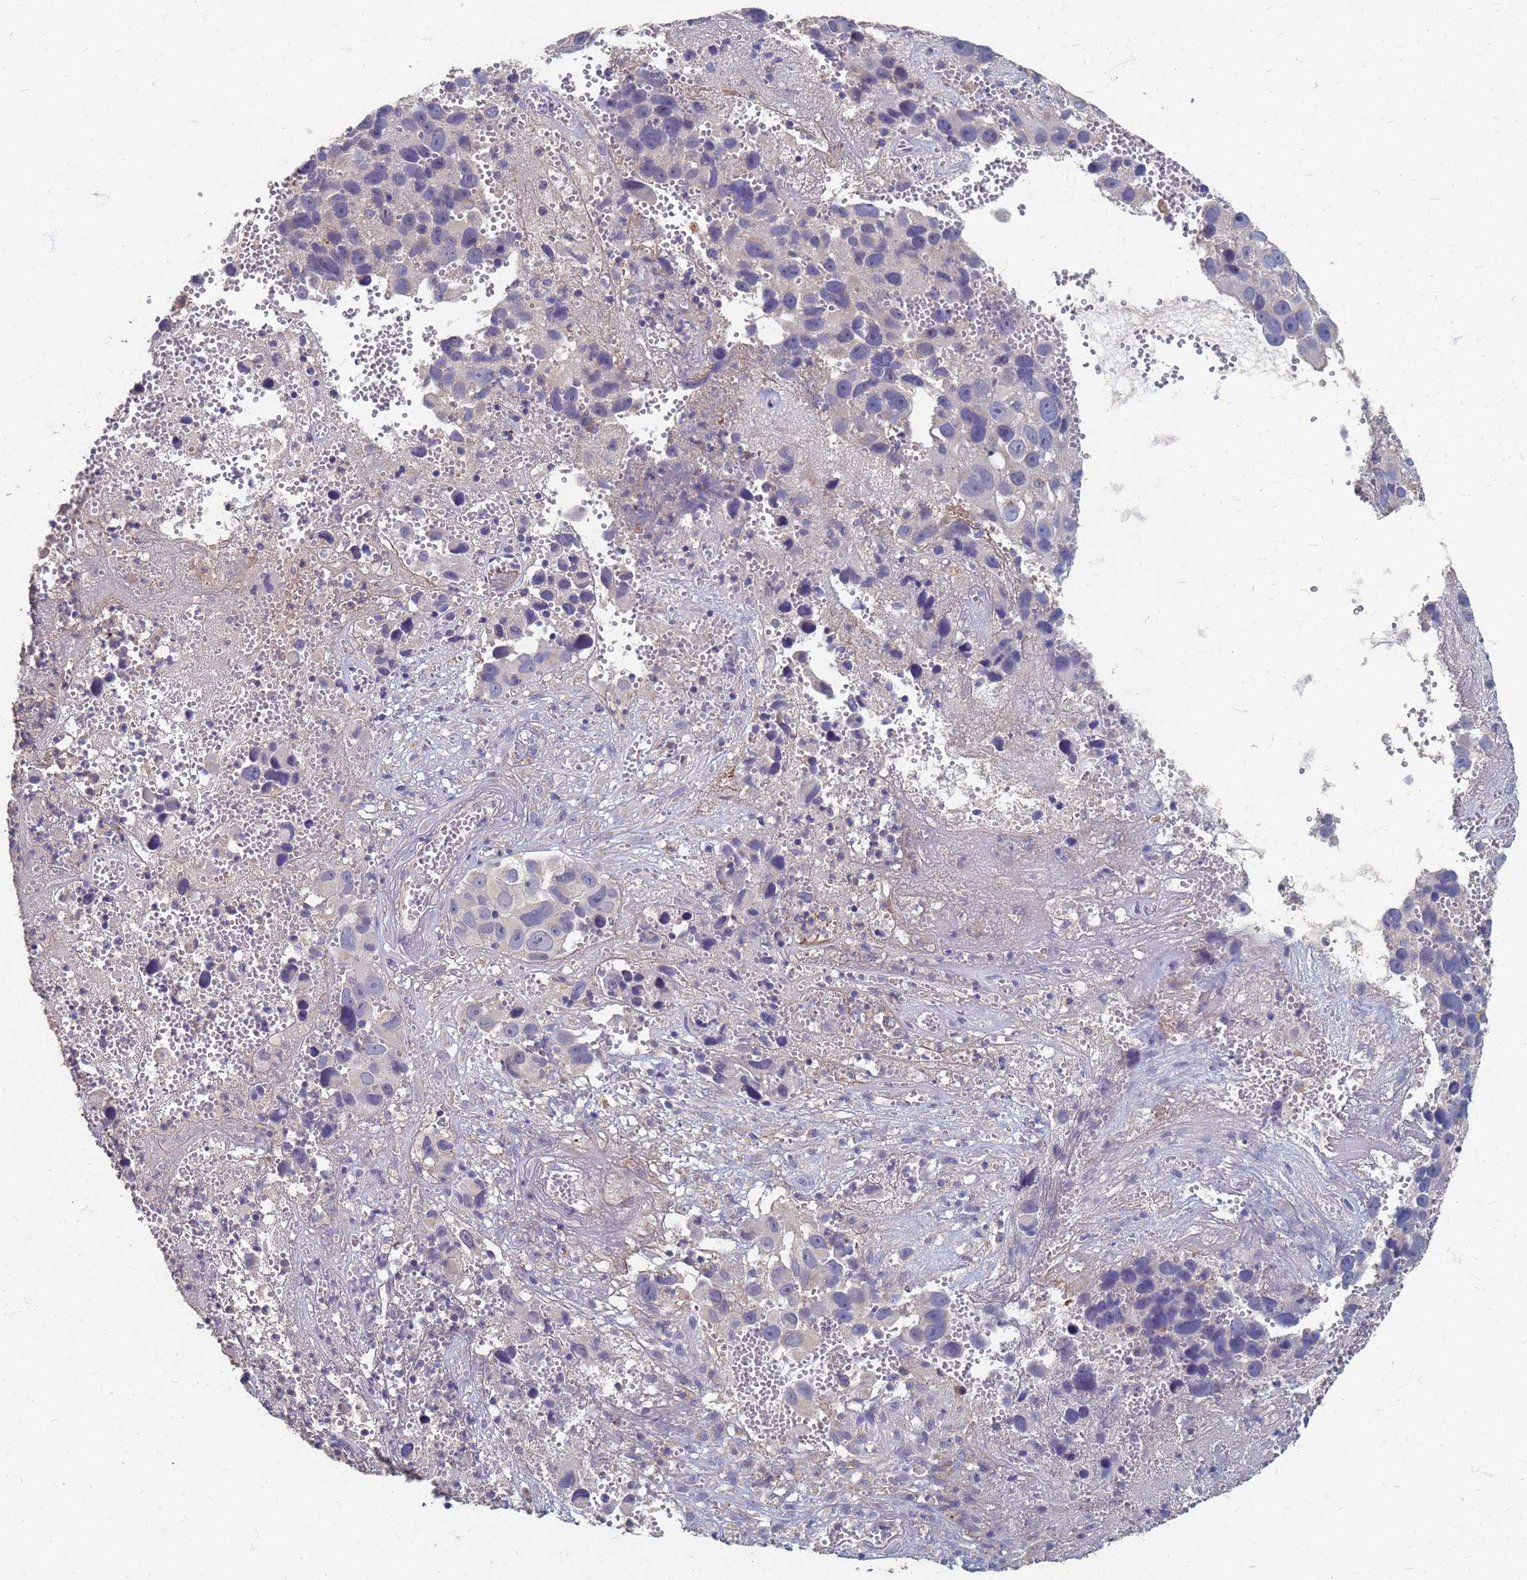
{"staining": {"intensity": "negative", "quantity": "none", "location": "none"}, "tissue": "melanoma", "cell_type": "Tumor cells", "image_type": "cancer", "snomed": [{"axis": "morphology", "description": "Malignant melanoma, NOS"}, {"axis": "topography", "description": "Skin"}], "caption": "Protein analysis of melanoma shows no significant positivity in tumor cells.", "gene": "KRCC1", "patient": {"sex": "male", "age": 84}}